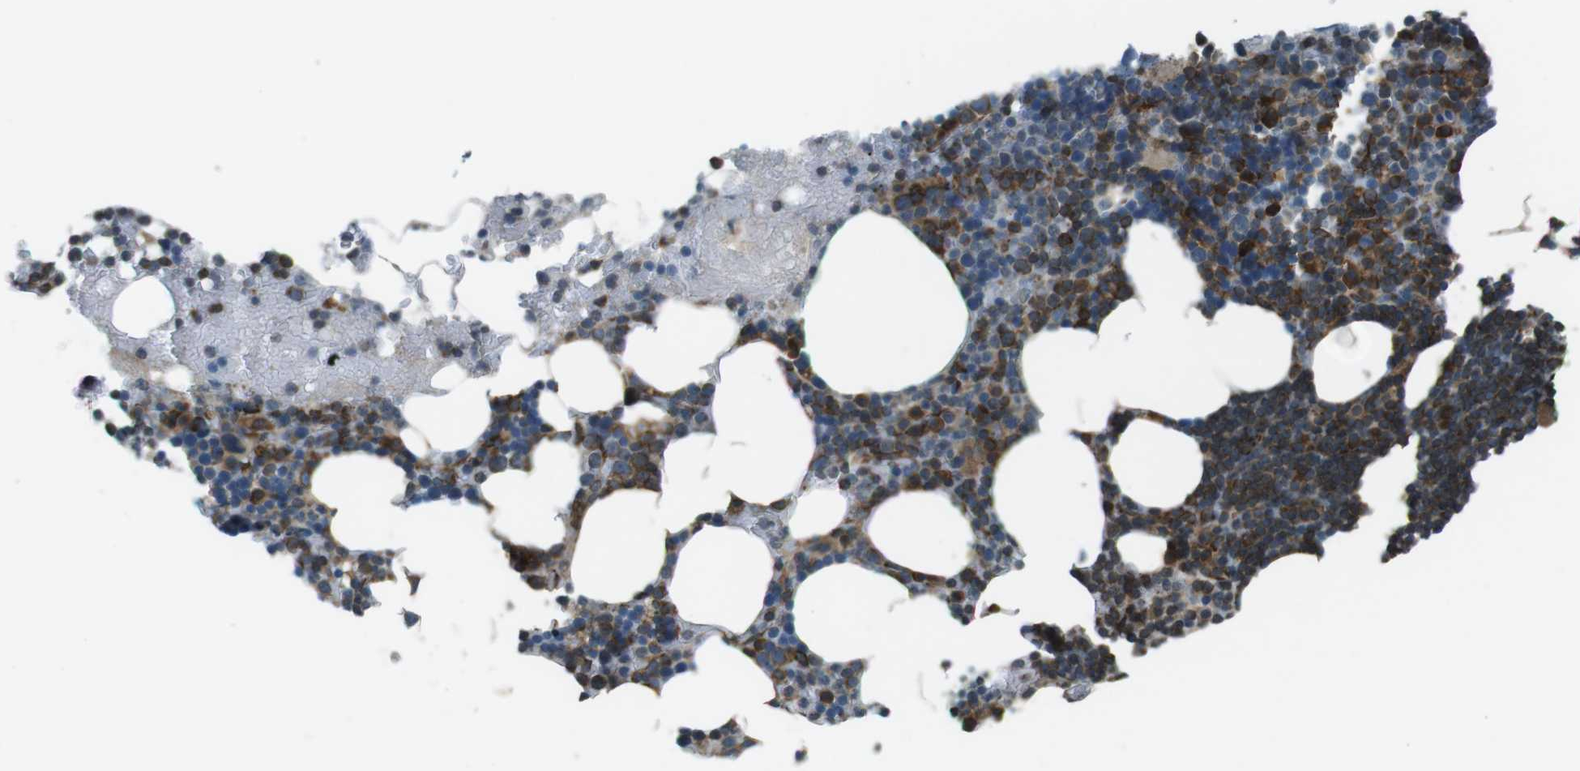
{"staining": {"intensity": "strong", "quantity": "25%-75%", "location": "cytoplasmic/membranous"}, "tissue": "bone marrow", "cell_type": "Hematopoietic cells", "image_type": "normal", "snomed": [{"axis": "morphology", "description": "Normal tissue, NOS"}, {"axis": "topography", "description": "Bone marrow"}], "caption": "Protein expression analysis of normal human bone marrow reveals strong cytoplasmic/membranous expression in about 25%-75% of hematopoietic cells.", "gene": "KTN1", "patient": {"sex": "female", "age": 66}}